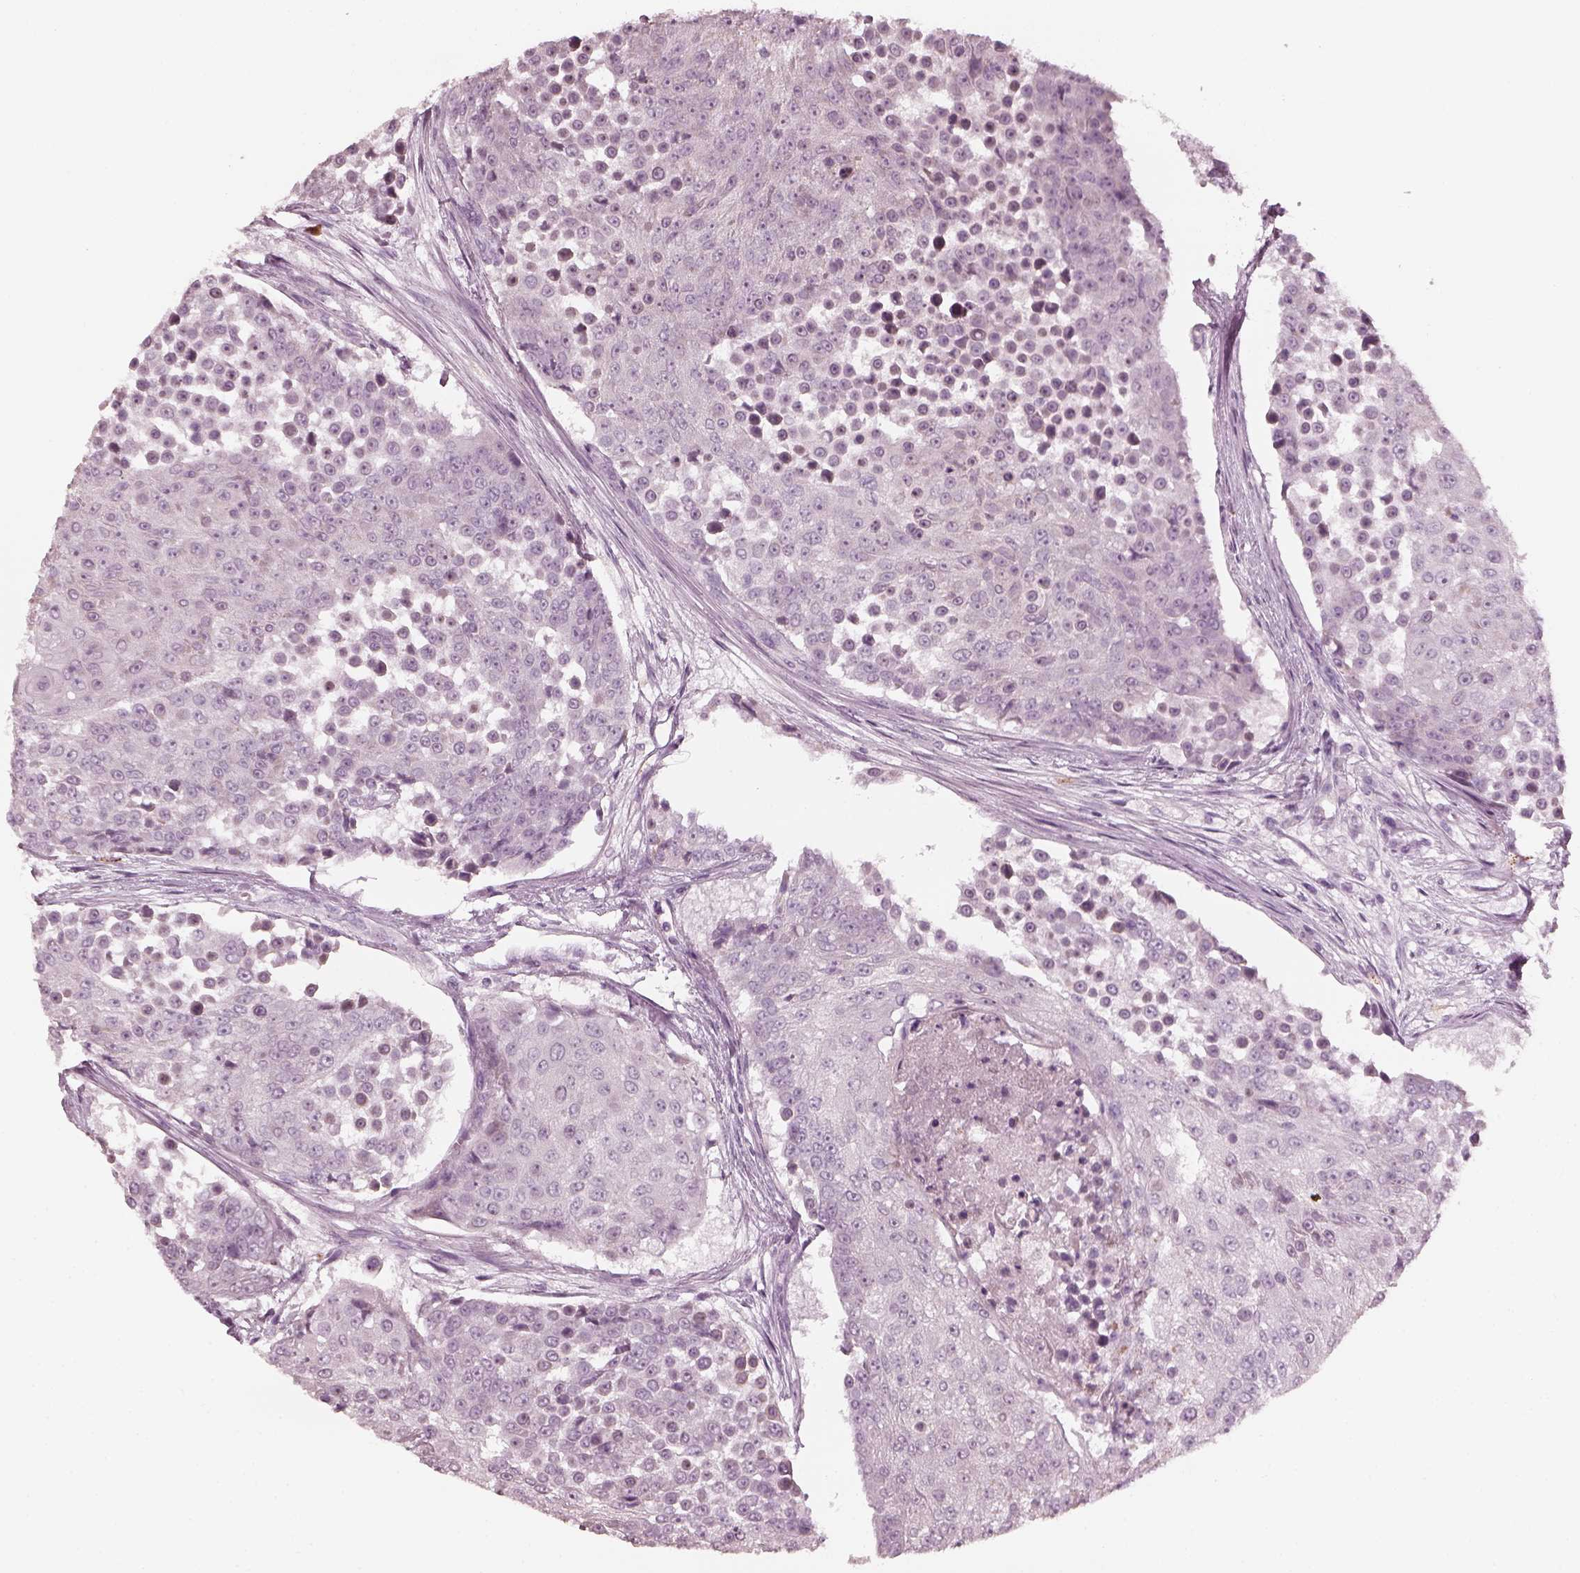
{"staining": {"intensity": "negative", "quantity": "none", "location": "none"}, "tissue": "urothelial cancer", "cell_type": "Tumor cells", "image_type": "cancer", "snomed": [{"axis": "morphology", "description": "Urothelial carcinoma, High grade"}, {"axis": "topography", "description": "Urinary bladder"}], "caption": "The photomicrograph reveals no significant positivity in tumor cells of urothelial cancer.", "gene": "CNTN1", "patient": {"sex": "female", "age": 63}}